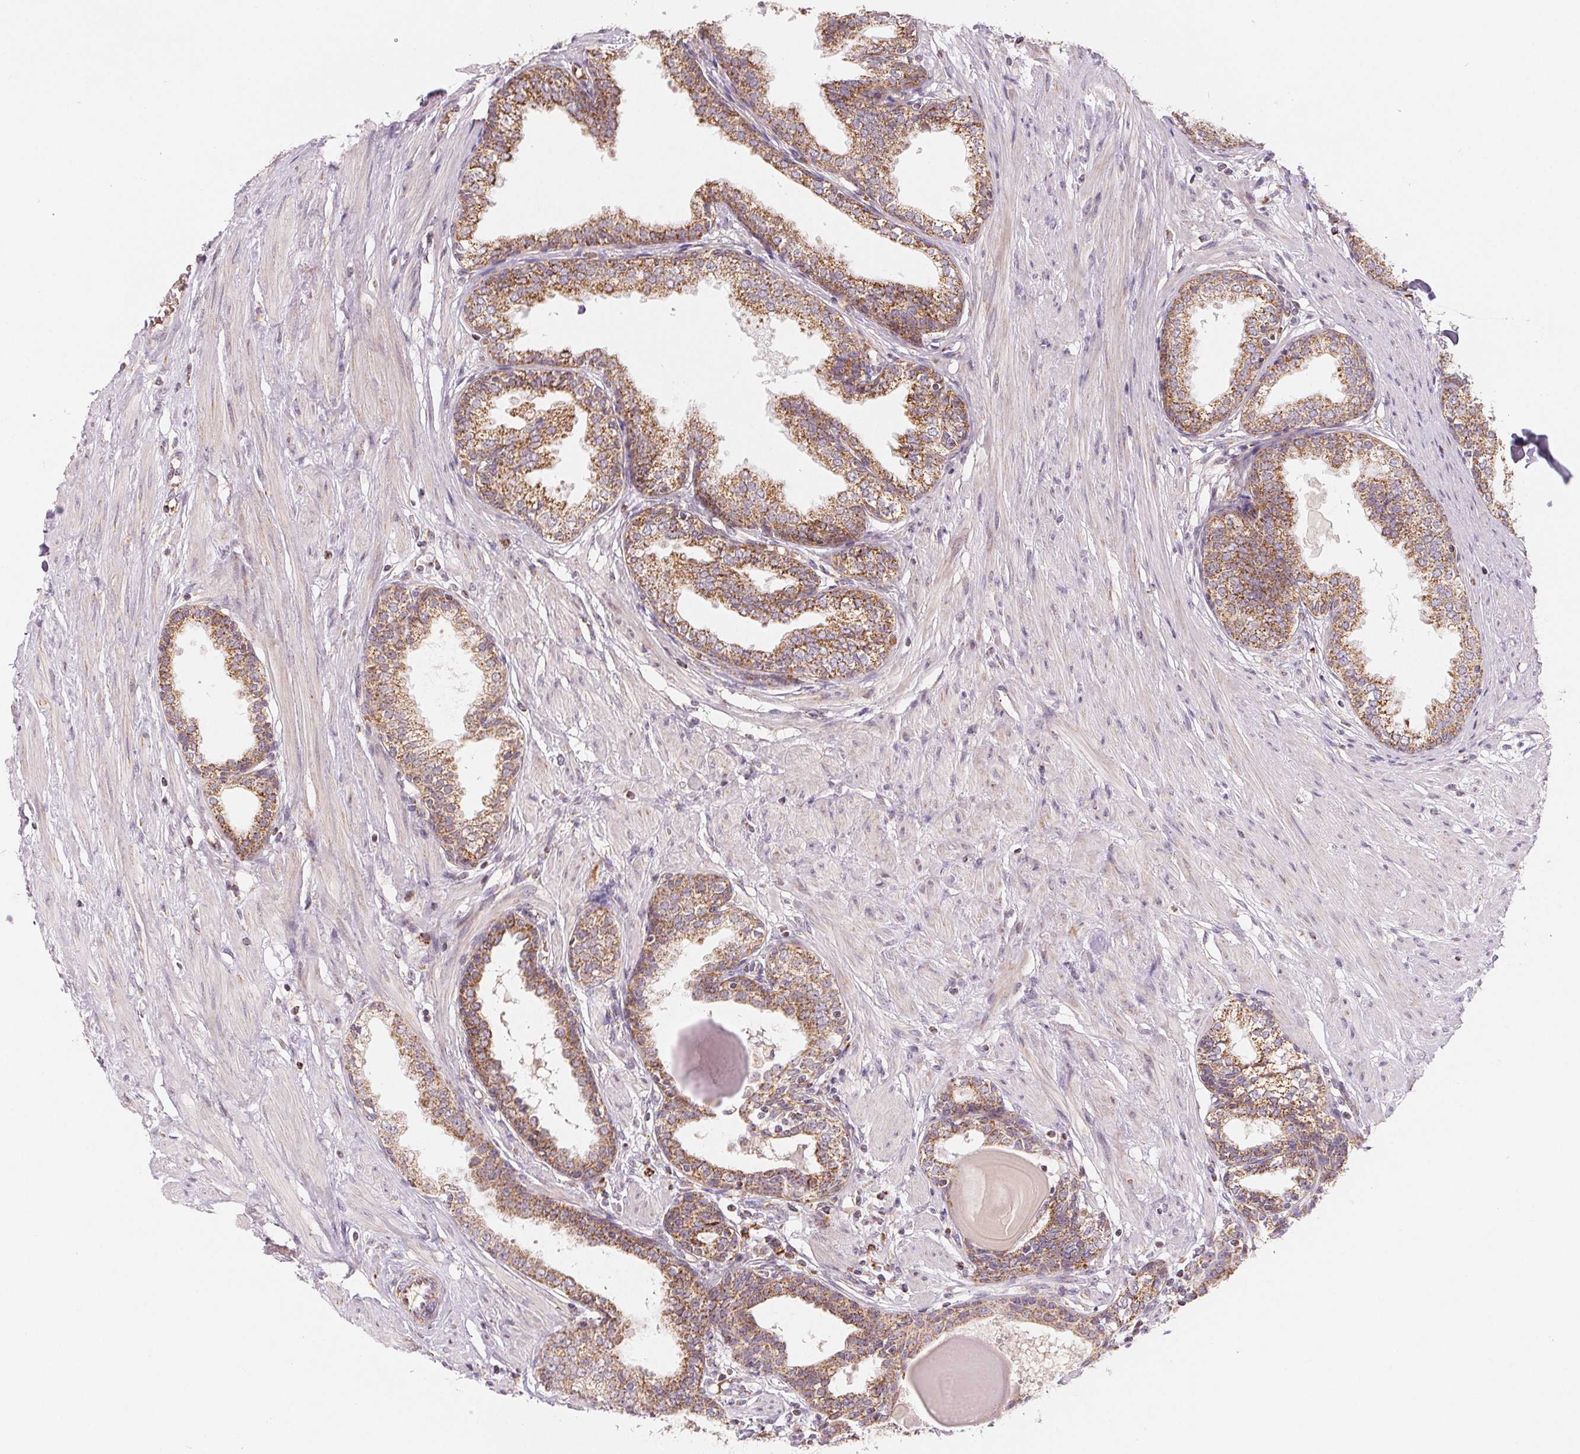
{"staining": {"intensity": "moderate", "quantity": "25%-75%", "location": "cytoplasmic/membranous"}, "tissue": "prostate", "cell_type": "Glandular cells", "image_type": "normal", "snomed": [{"axis": "morphology", "description": "Normal tissue, NOS"}, {"axis": "topography", "description": "Prostate"}], "caption": "Glandular cells display medium levels of moderate cytoplasmic/membranous staining in approximately 25%-75% of cells in unremarkable prostate. (Stains: DAB (3,3'-diaminobenzidine) in brown, nuclei in blue, Microscopy: brightfield microscopy at high magnification).", "gene": "HINT2", "patient": {"sex": "male", "age": 55}}